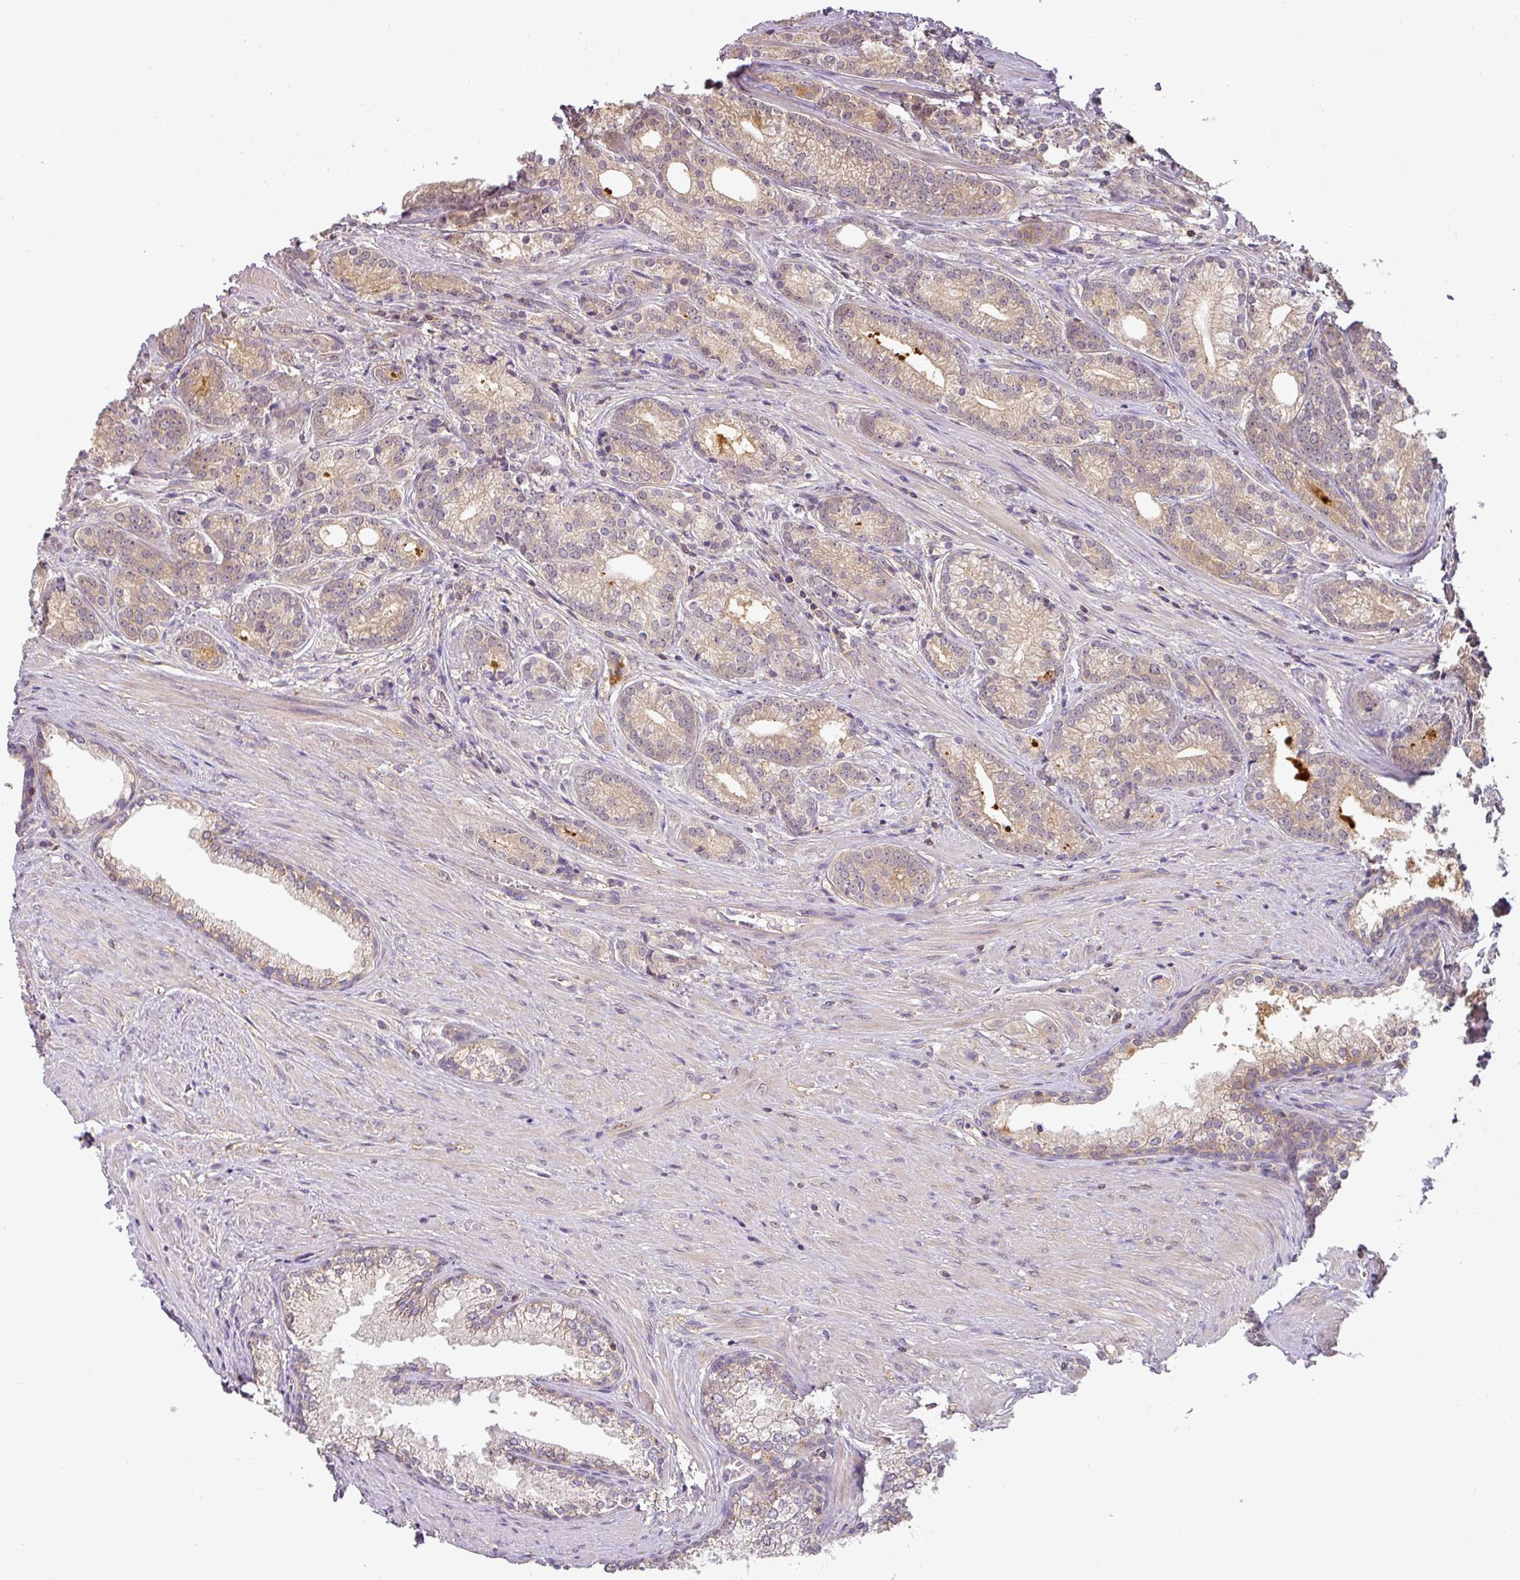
{"staining": {"intensity": "weak", "quantity": ">75%", "location": "cytoplasmic/membranous"}, "tissue": "prostate cancer", "cell_type": "Tumor cells", "image_type": "cancer", "snomed": [{"axis": "morphology", "description": "Adenocarcinoma, Low grade"}, {"axis": "topography", "description": "Prostate"}], "caption": "Immunohistochemistry (IHC) of low-grade adenocarcinoma (prostate) reveals low levels of weak cytoplasmic/membranous staining in approximately >75% of tumor cells. (Brightfield microscopy of DAB IHC at high magnification).", "gene": "TCL1B", "patient": {"sex": "male", "age": 71}}